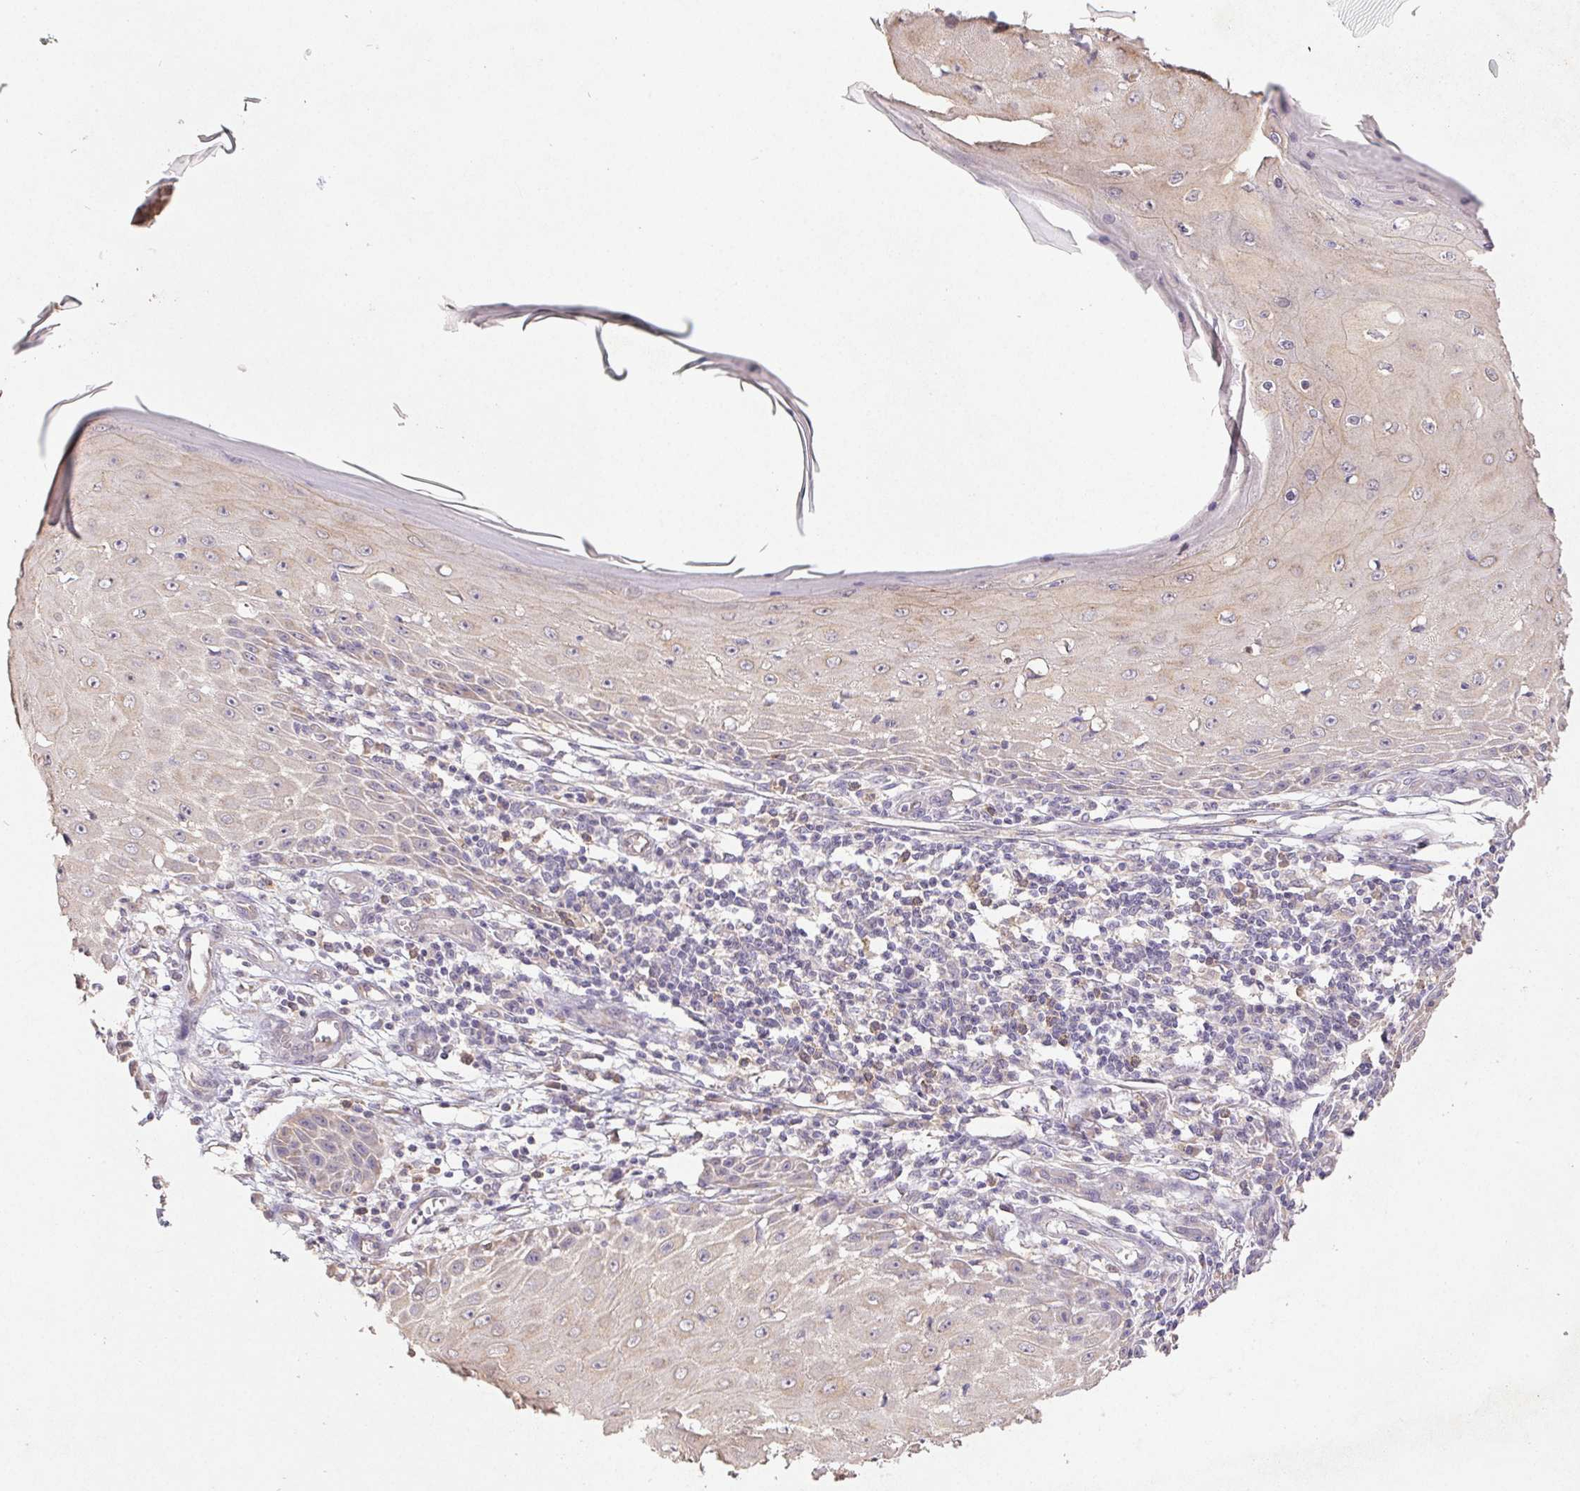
{"staining": {"intensity": "weak", "quantity": "25%-75%", "location": "cytoplasmic/membranous"}, "tissue": "skin cancer", "cell_type": "Tumor cells", "image_type": "cancer", "snomed": [{"axis": "morphology", "description": "Squamous cell carcinoma, NOS"}, {"axis": "topography", "description": "Skin"}], "caption": "DAB immunohistochemical staining of human skin cancer exhibits weak cytoplasmic/membranous protein staining in approximately 25%-75% of tumor cells.", "gene": "RAB11A", "patient": {"sex": "female", "age": 73}}